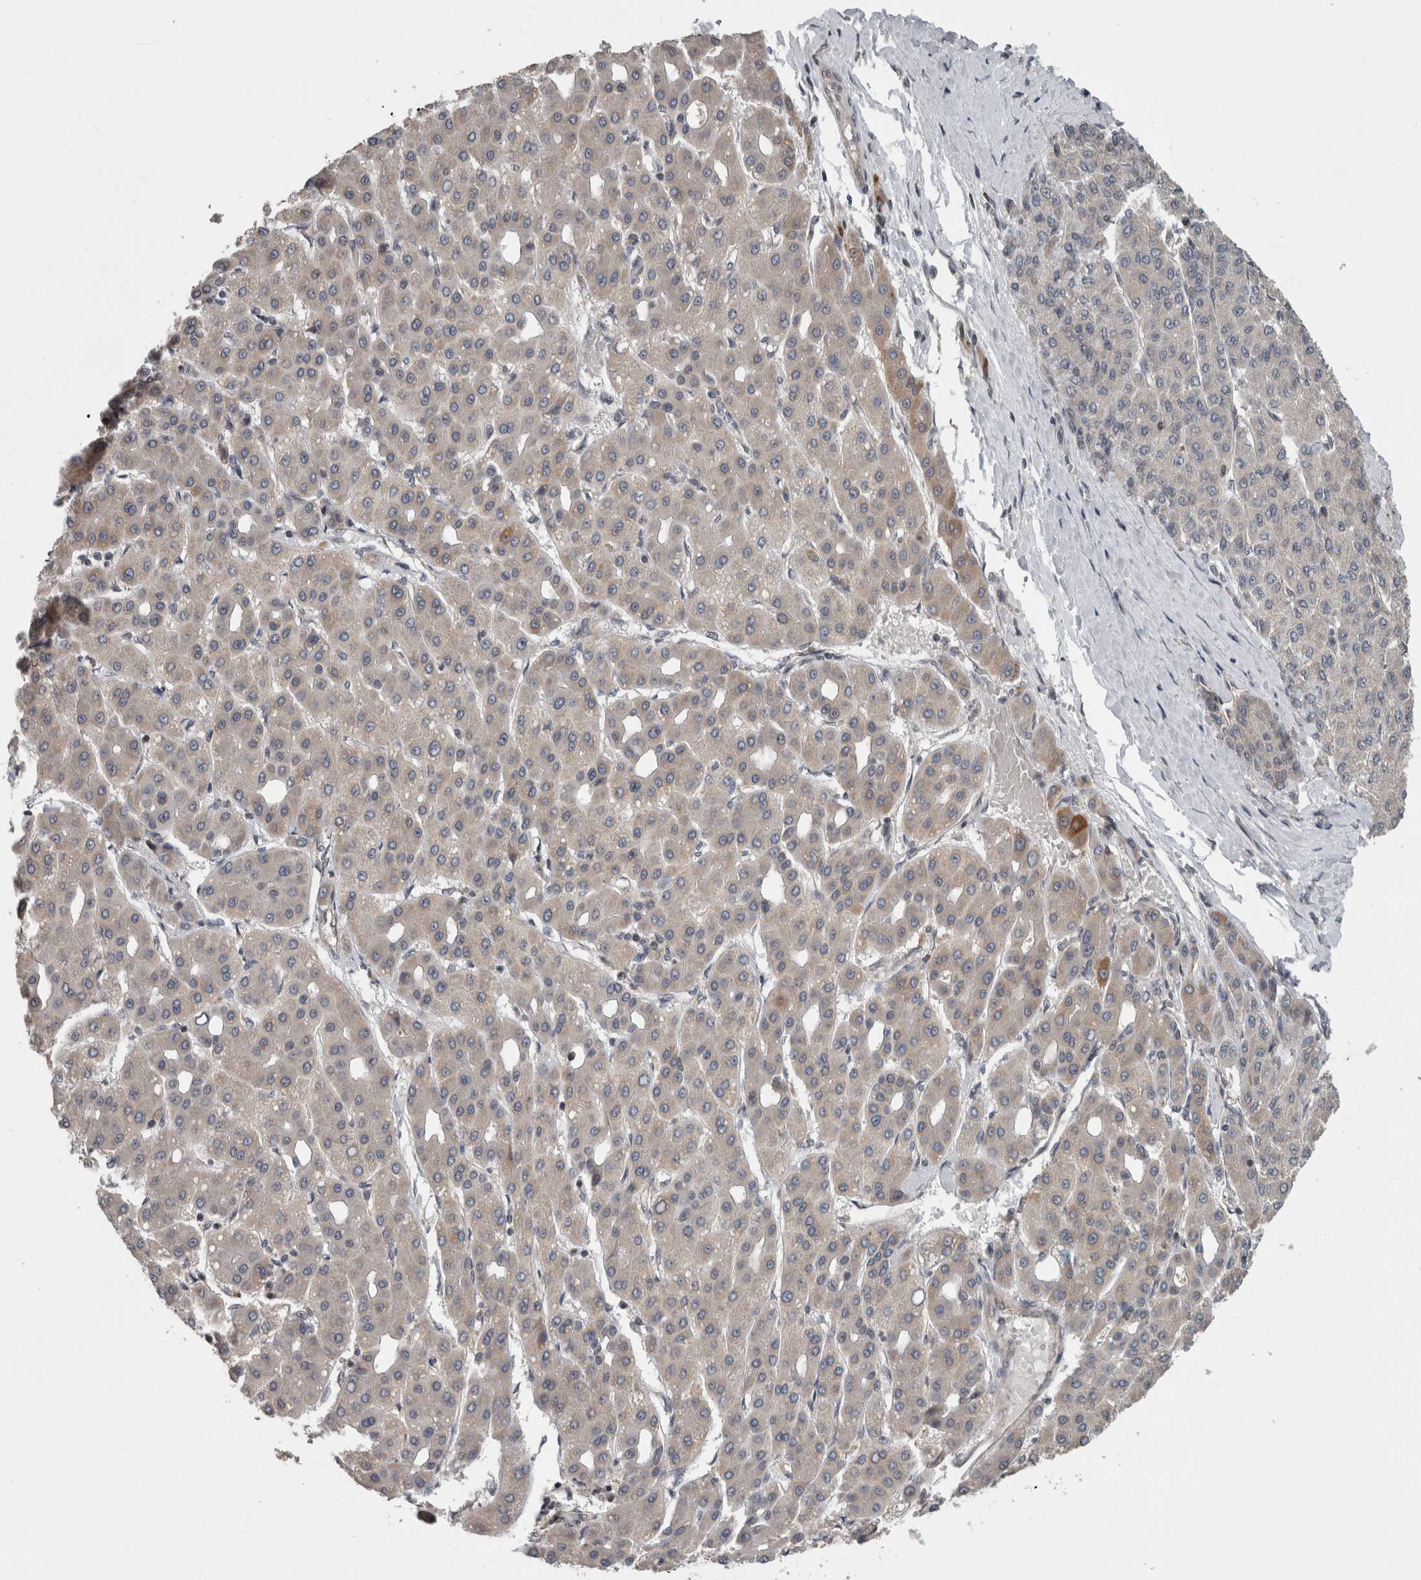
{"staining": {"intensity": "negative", "quantity": "none", "location": "none"}, "tissue": "liver cancer", "cell_type": "Tumor cells", "image_type": "cancer", "snomed": [{"axis": "morphology", "description": "Carcinoma, Hepatocellular, NOS"}, {"axis": "topography", "description": "Liver"}], "caption": "The micrograph demonstrates no significant staining in tumor cells of hepatocellular carcinoma (liver).", "gene": "ENY2", "patient": {"sex": "male", "age": 65}}